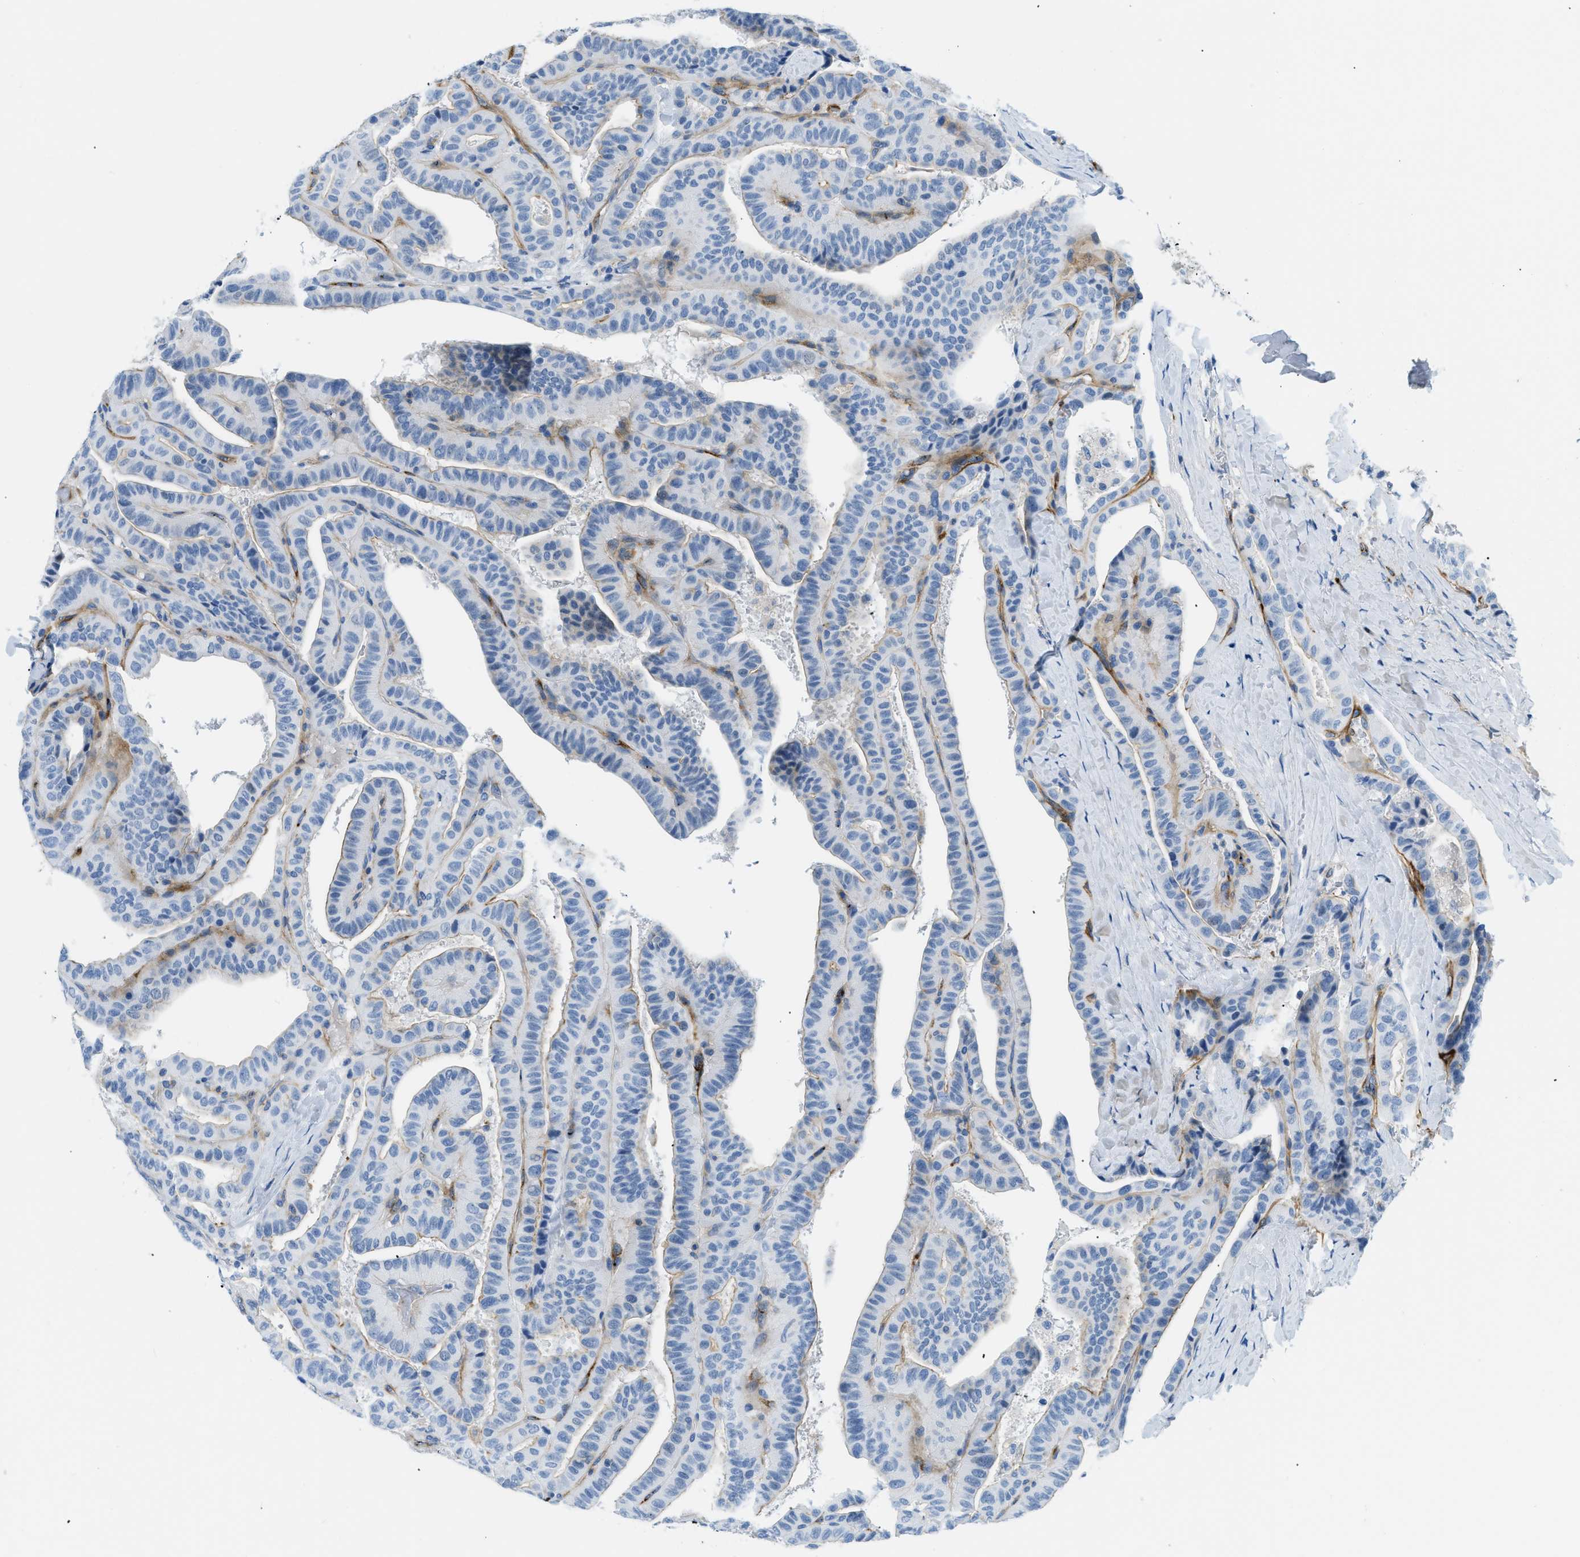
{"staining": {"intensity": "moderate", "quantity": "<25%", "location": "cytoplasmic/membranous"}, "tissue": "thyroid cancer", "cell_type": "Tumor cells", "image_type": "cancer", "snomed": [{"axis": "morphology", "description": "Papillary adenocarcinoma, NOS"}, {"axis": "topography", "description": "Thyroid gland"}], "caption": "Protein expression analysis of human thyroid cancer (papillary adenocarcinoma) reveals moderate cytoplasmic/membranous staining in about <25% of tumor cells. The staining is performed using DAB (3,3'-diaminobenzidine) brown chromogen to label protein expression. The nuclei are counter-stained blue using hematoxylin.", "gene": "COL15A1", "patient": {"sex": "male", "age": 77}}